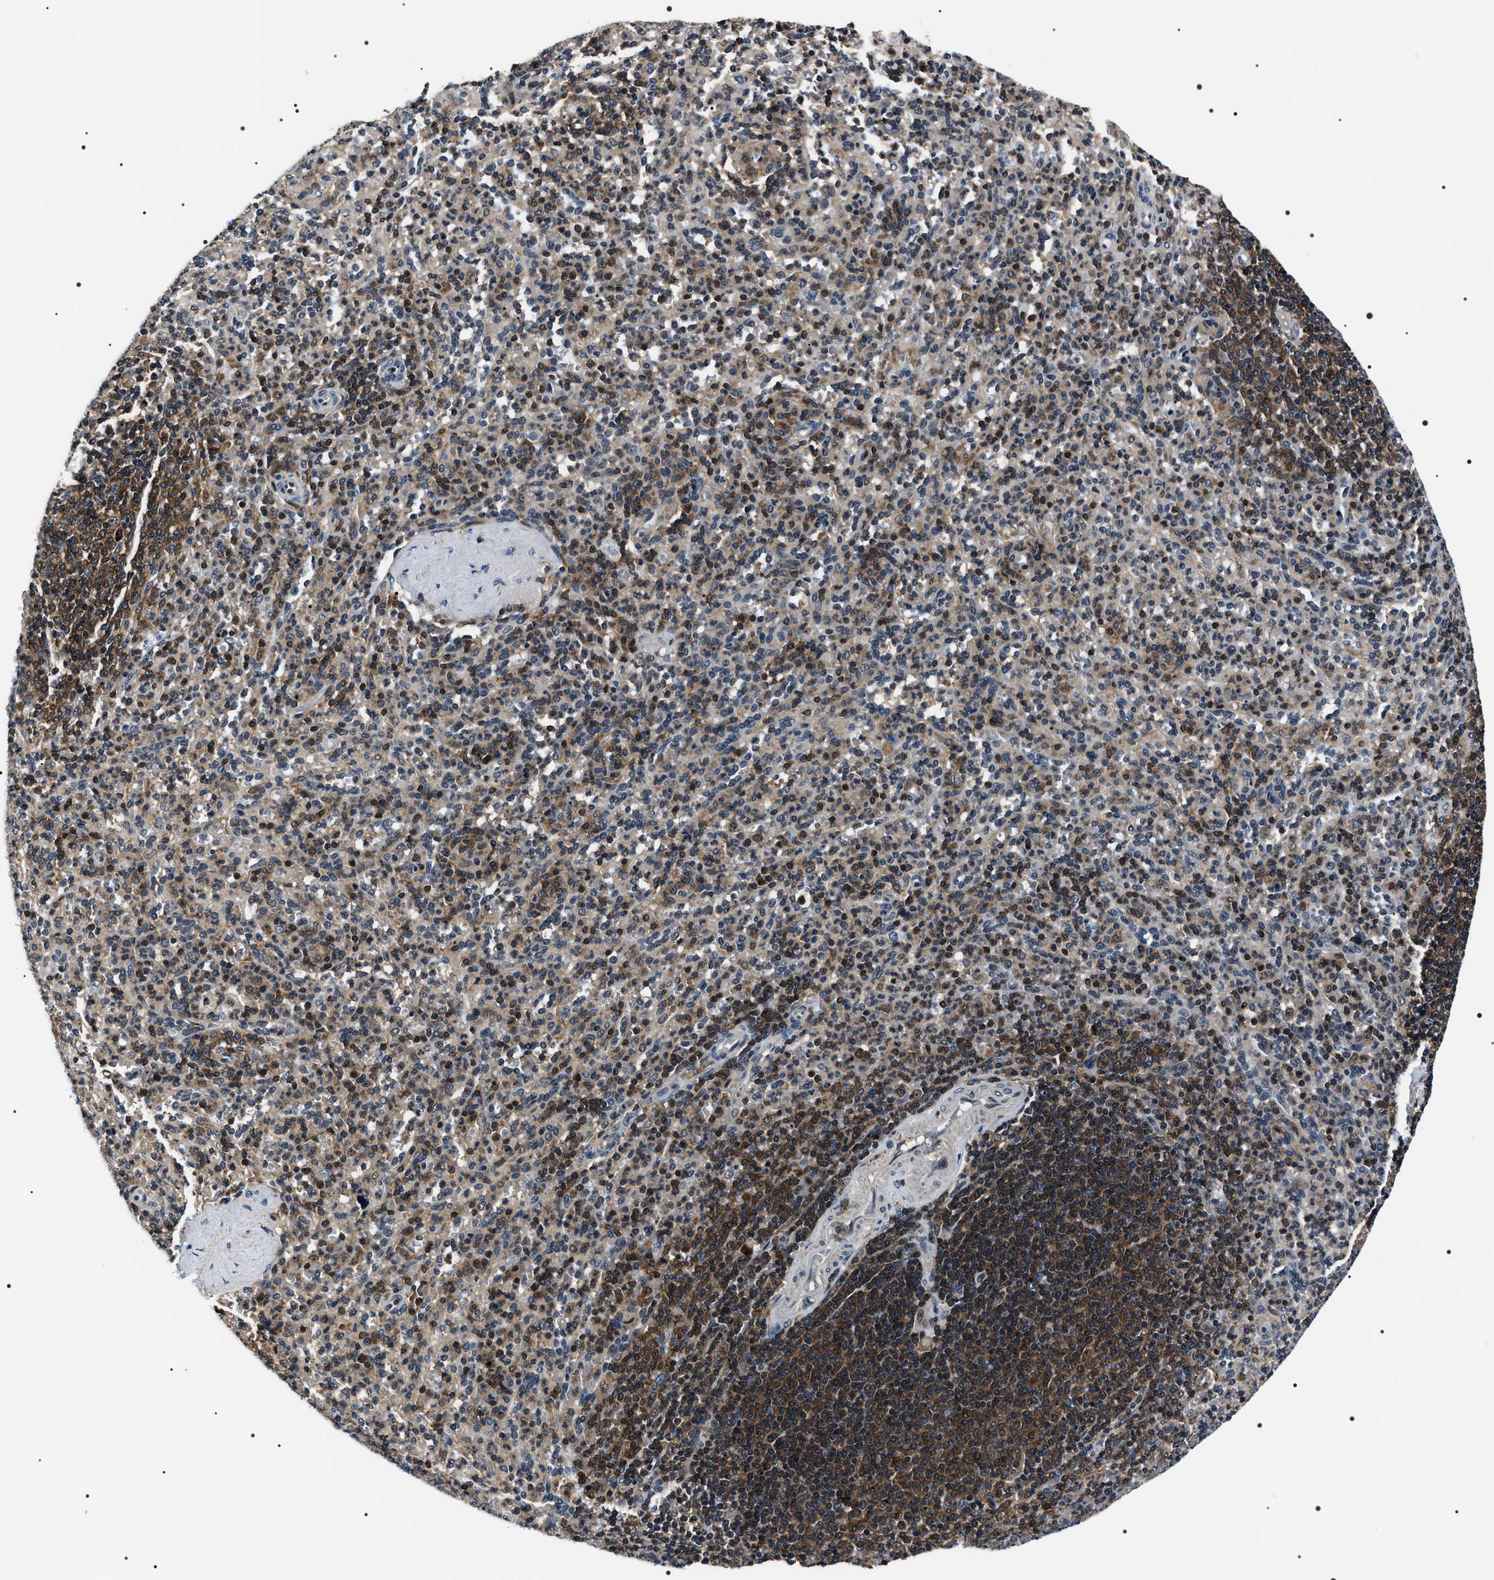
{"staining": {"intensity": "moderate", "quantity": "<25%", "location": "cytoplasmic/membranous,nuclear"}, "tissue": "spleen", "cell_type": "Cells in red pulp", "image_type": "normal", "snomed": [{"axis": "morphology", "description": "Normal tissue, NOS"}, {"axis": "topography", "description": "Spleen"}], "caption": "Normal spleen was stained to show a protein in brown. There is low levels of moderate cytoplasmic/membranous,nuclear positivity in about <25% of cells in red pulp. Nuclei are stained in blue.", "gene": "SIPA1", "patient": {"sex": "male", "age": 36}}